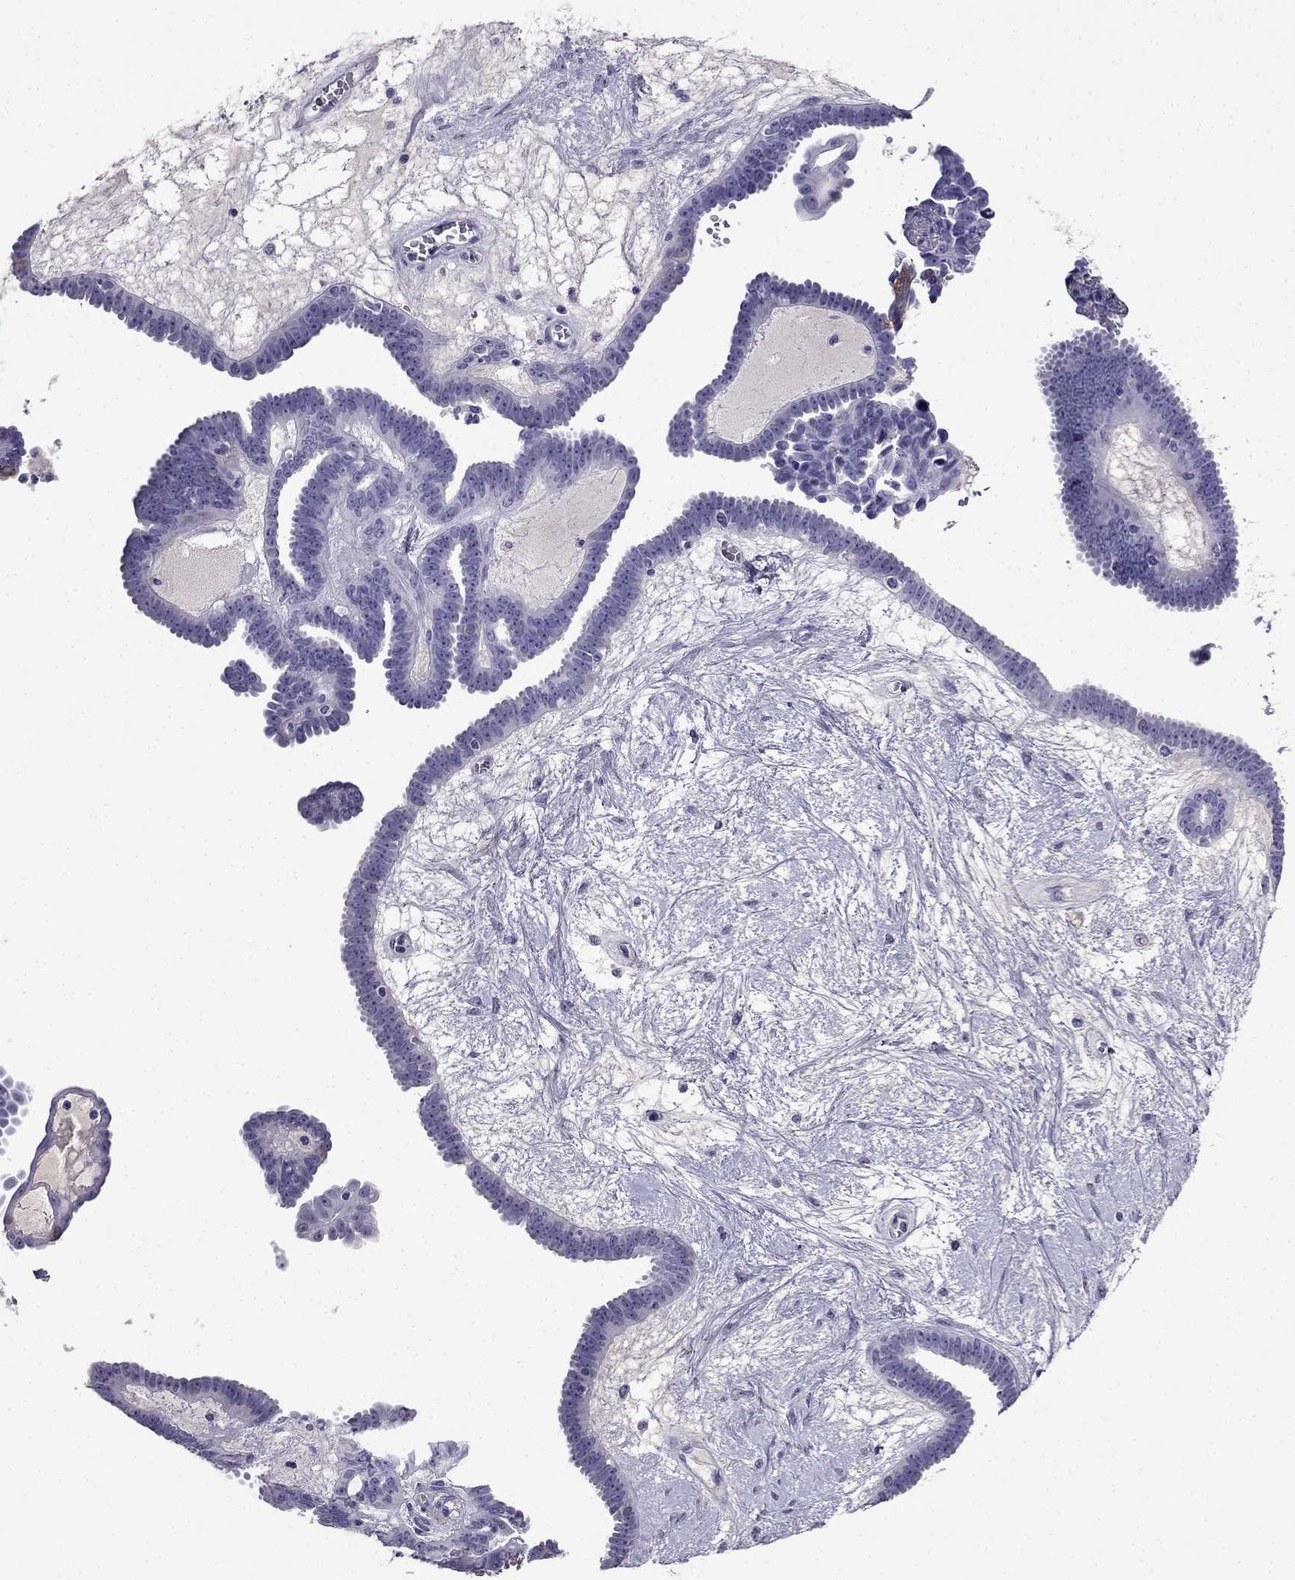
{"staining": {"intensity": "negative", "quantity": "none", "location": "none"}, "tissue": "ovarian cancer", "cell_type": "Tumor cells", "image_type": "cancer", "snomed": [{"axis": "morphology", "description": "Cystadenocarcinoma, serous, NOS"}, {"axis": "topography", "description": "Ovary"}], "caption": "Immunohistochemistry (IHC) photomicrograph of ovarian cancer (serous cystadenocarcinoma) stained for a protein (brown), which exhibits no staining in tumor cells.", "gene": "CDHR4", "patient": {"sex": "female", "age": 71}}